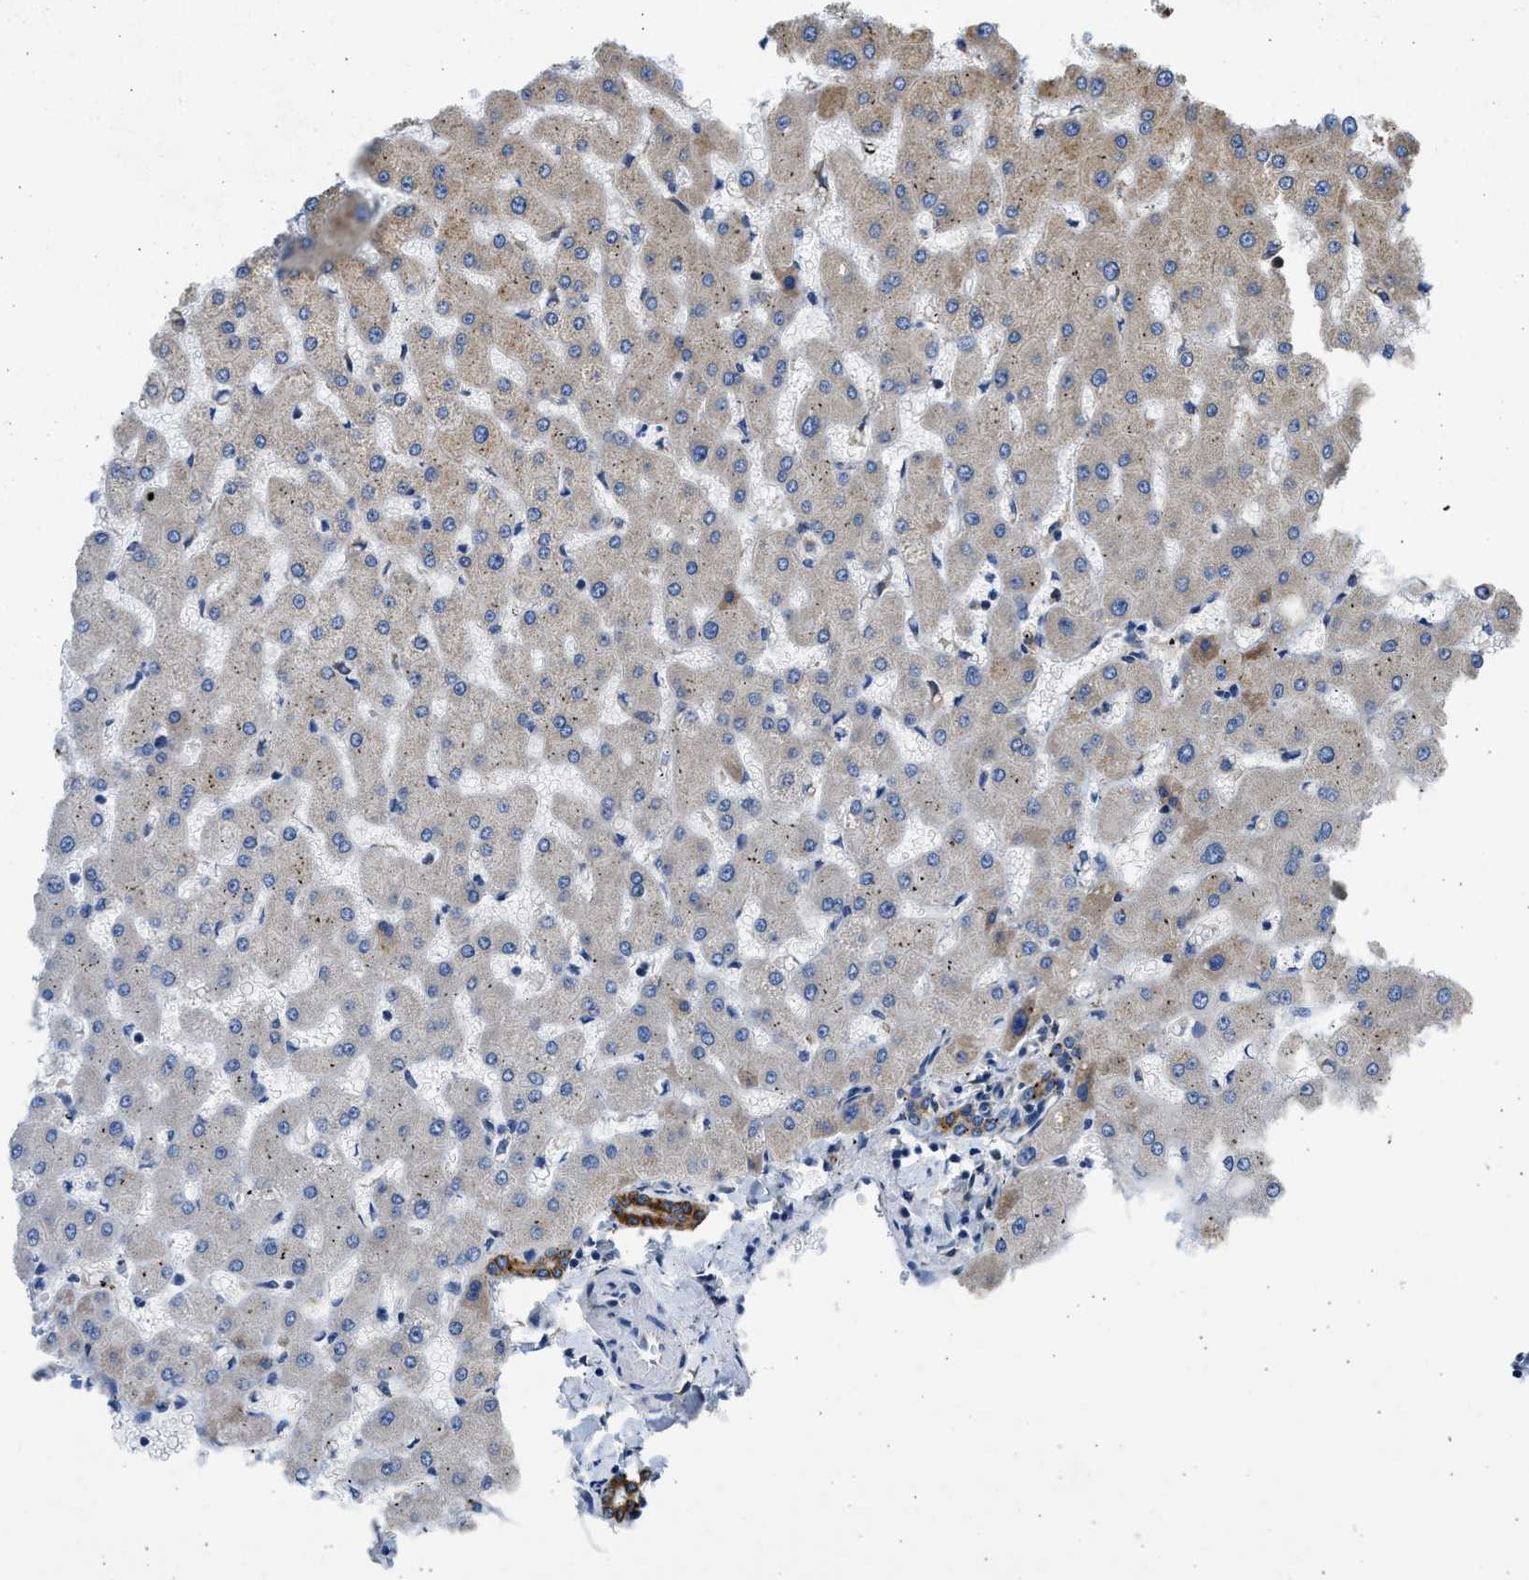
{"staining": {"intensity": "strong", "quantity": ">75%", "location": "cytoplasmic/membranous"}, "tissue": "liver", "cell_type": "Cholangiocytes", "image_type": "normal", "snomed": [{"axis": "morphology", "description": "Normal tissue, NOS"}, {"axis": "topography", "description": "Liver"}], "caption": "High-magnification brightfield microscopy of benign liver stained with DAB (3,3'-diaminobenzidine) (brown) and counterstained with hematoxylin (blue). cholangiocytes exhibit strong cytoplasmic/membranous staining is identified in about>75% of cells. (IHC, brightfield microscopy, high magnification).", "gene": "PLD2", "patient": {"sex": "female", "age": 63}}